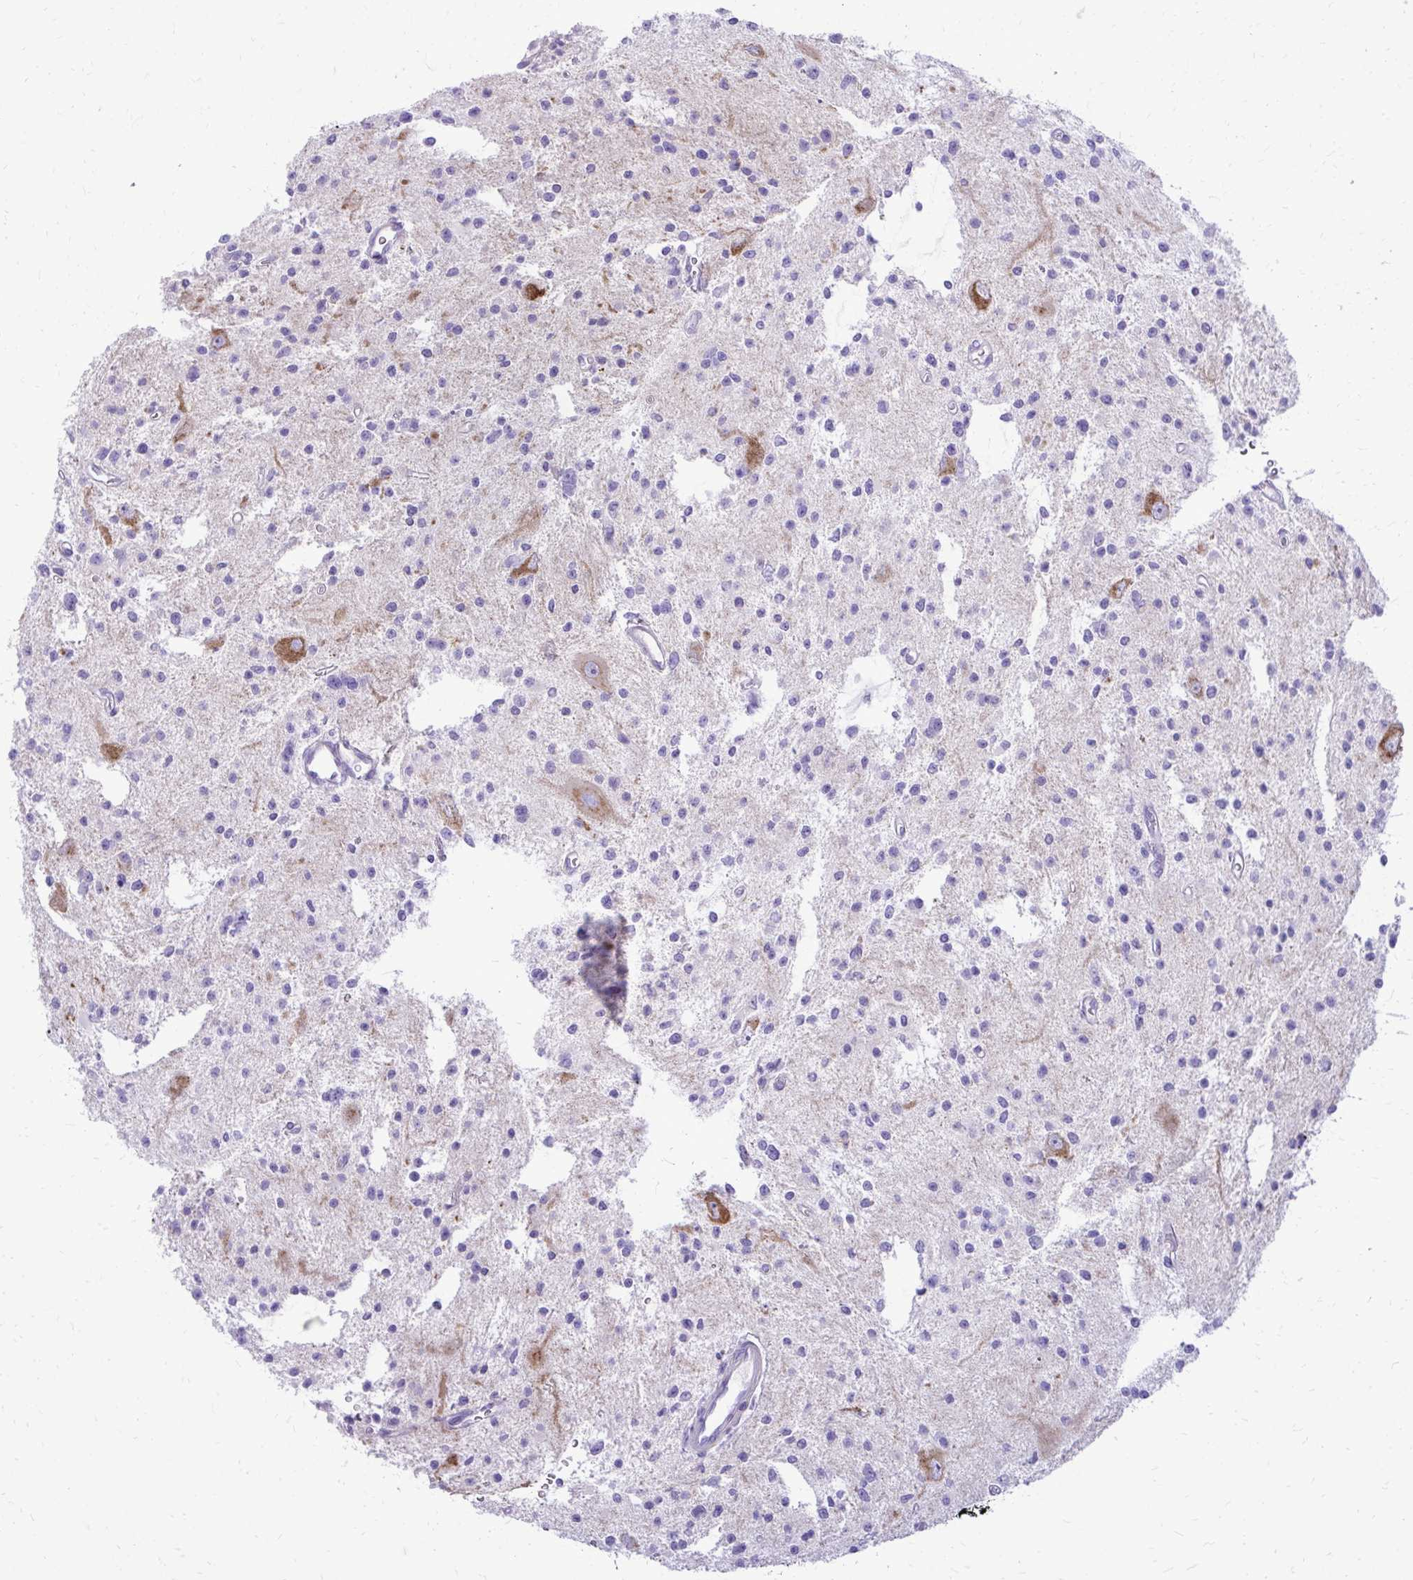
{"staining": {"intensity": "negative", "quantity": "none", "location": "none"}, "tissue": "glioma", "cell_type": "Tumor cells", "image_type": "cancer", "snomed": [{"axis": "morphology", "description": "Glioma, malignant, Low grade"}, {"axis": "topography", "description": "Brain"}], "caption": "Glioma was stained to show a protein in brown. There is no significant positivity in tumor cells. The staining is performed using DAB (3,3'-diaminobenzidine) brown chromogen with nuclei counter-stained in using hematoxylin.", "gene": "PELI3", "patient": {"sex": "male", "age": 43}}